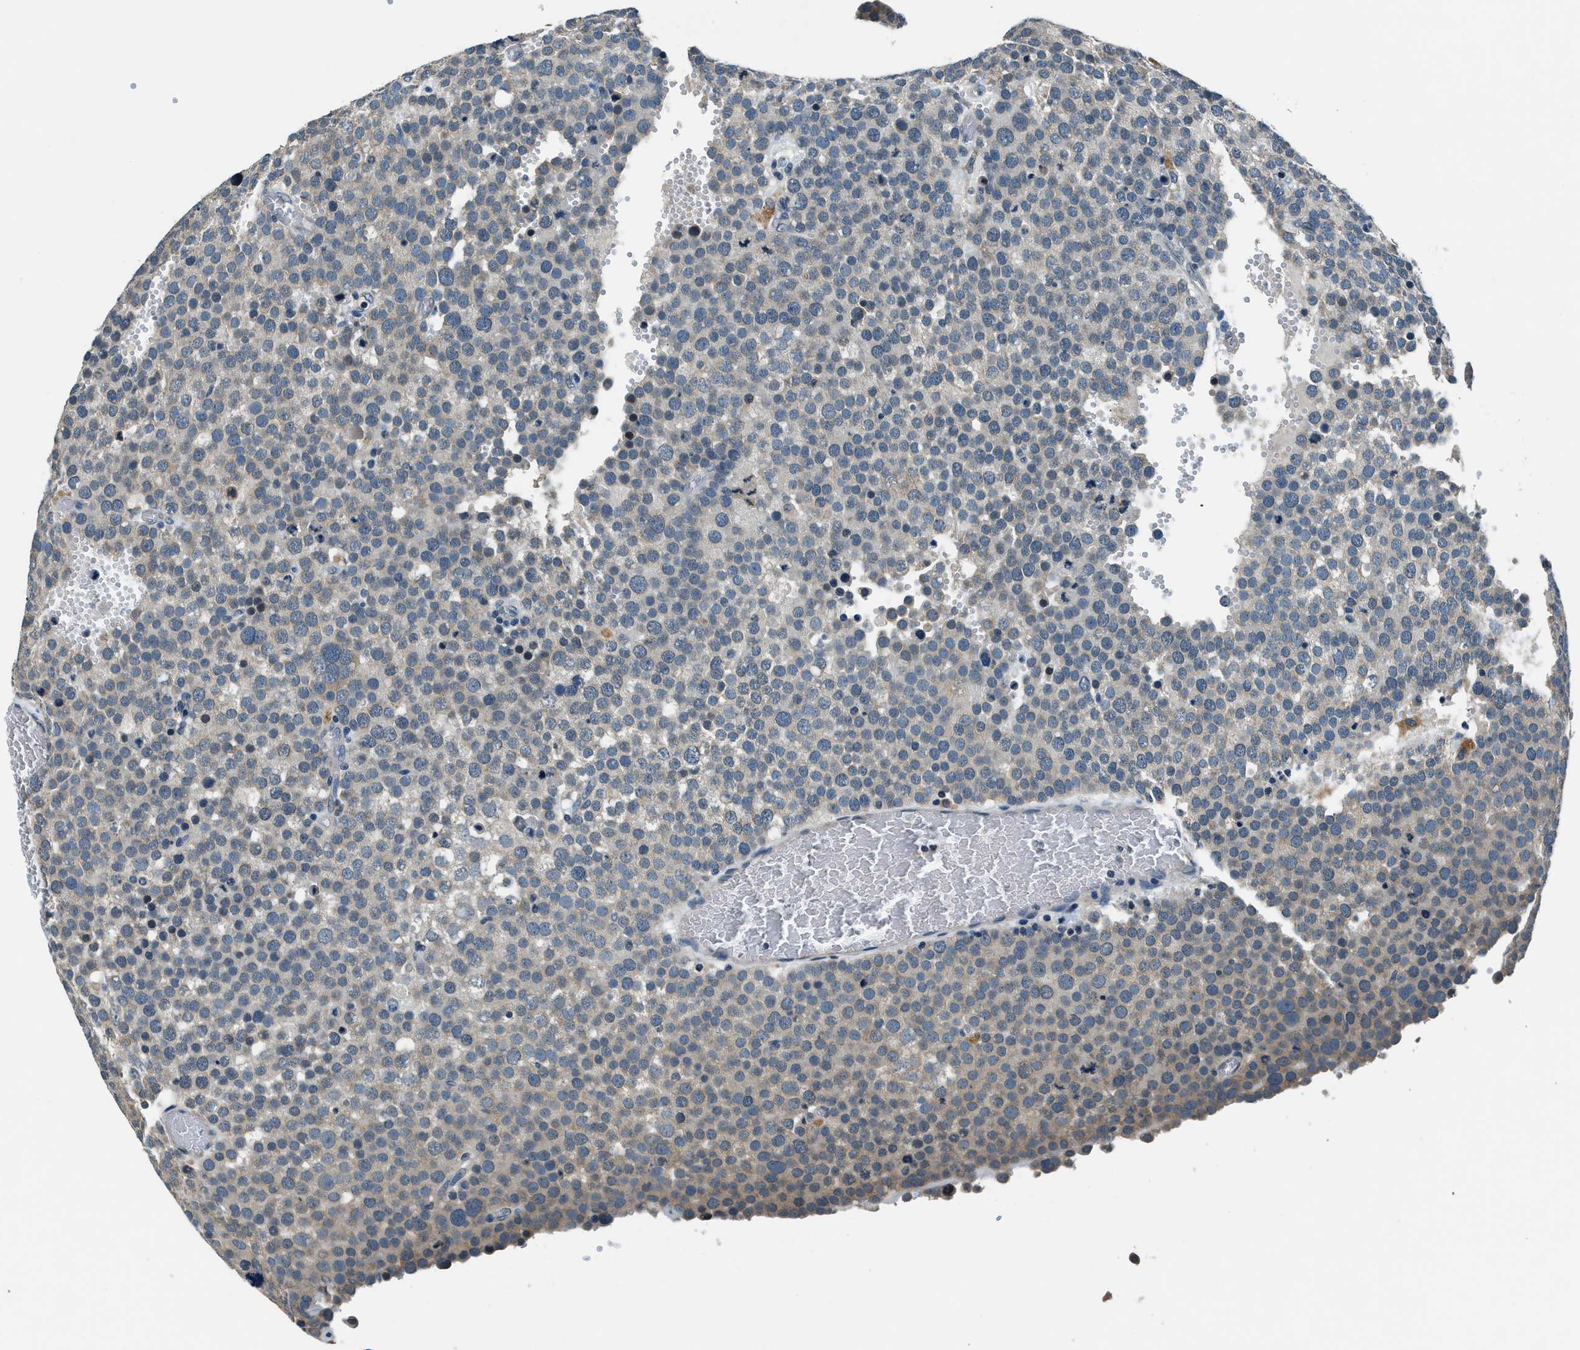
{"staining": {"intensity": "weak", "quantity": "<25%", "location": "cytoplasmic/membranous"}, "tissue": "testis cancer", "cell_type": "Tumor cells", "image_type": "cancer", "snomed": [{"axis": "morphology", "description": "Seminoma, NOS"}, {"axis": "topography", "description": "Testis"}], "caption": "A photomicrograph of testis seminoma stained for a protein exhibits no brown staining in tumor cells.", "gene": "NME8", "patient": {"sex": "male", "age": 71}}